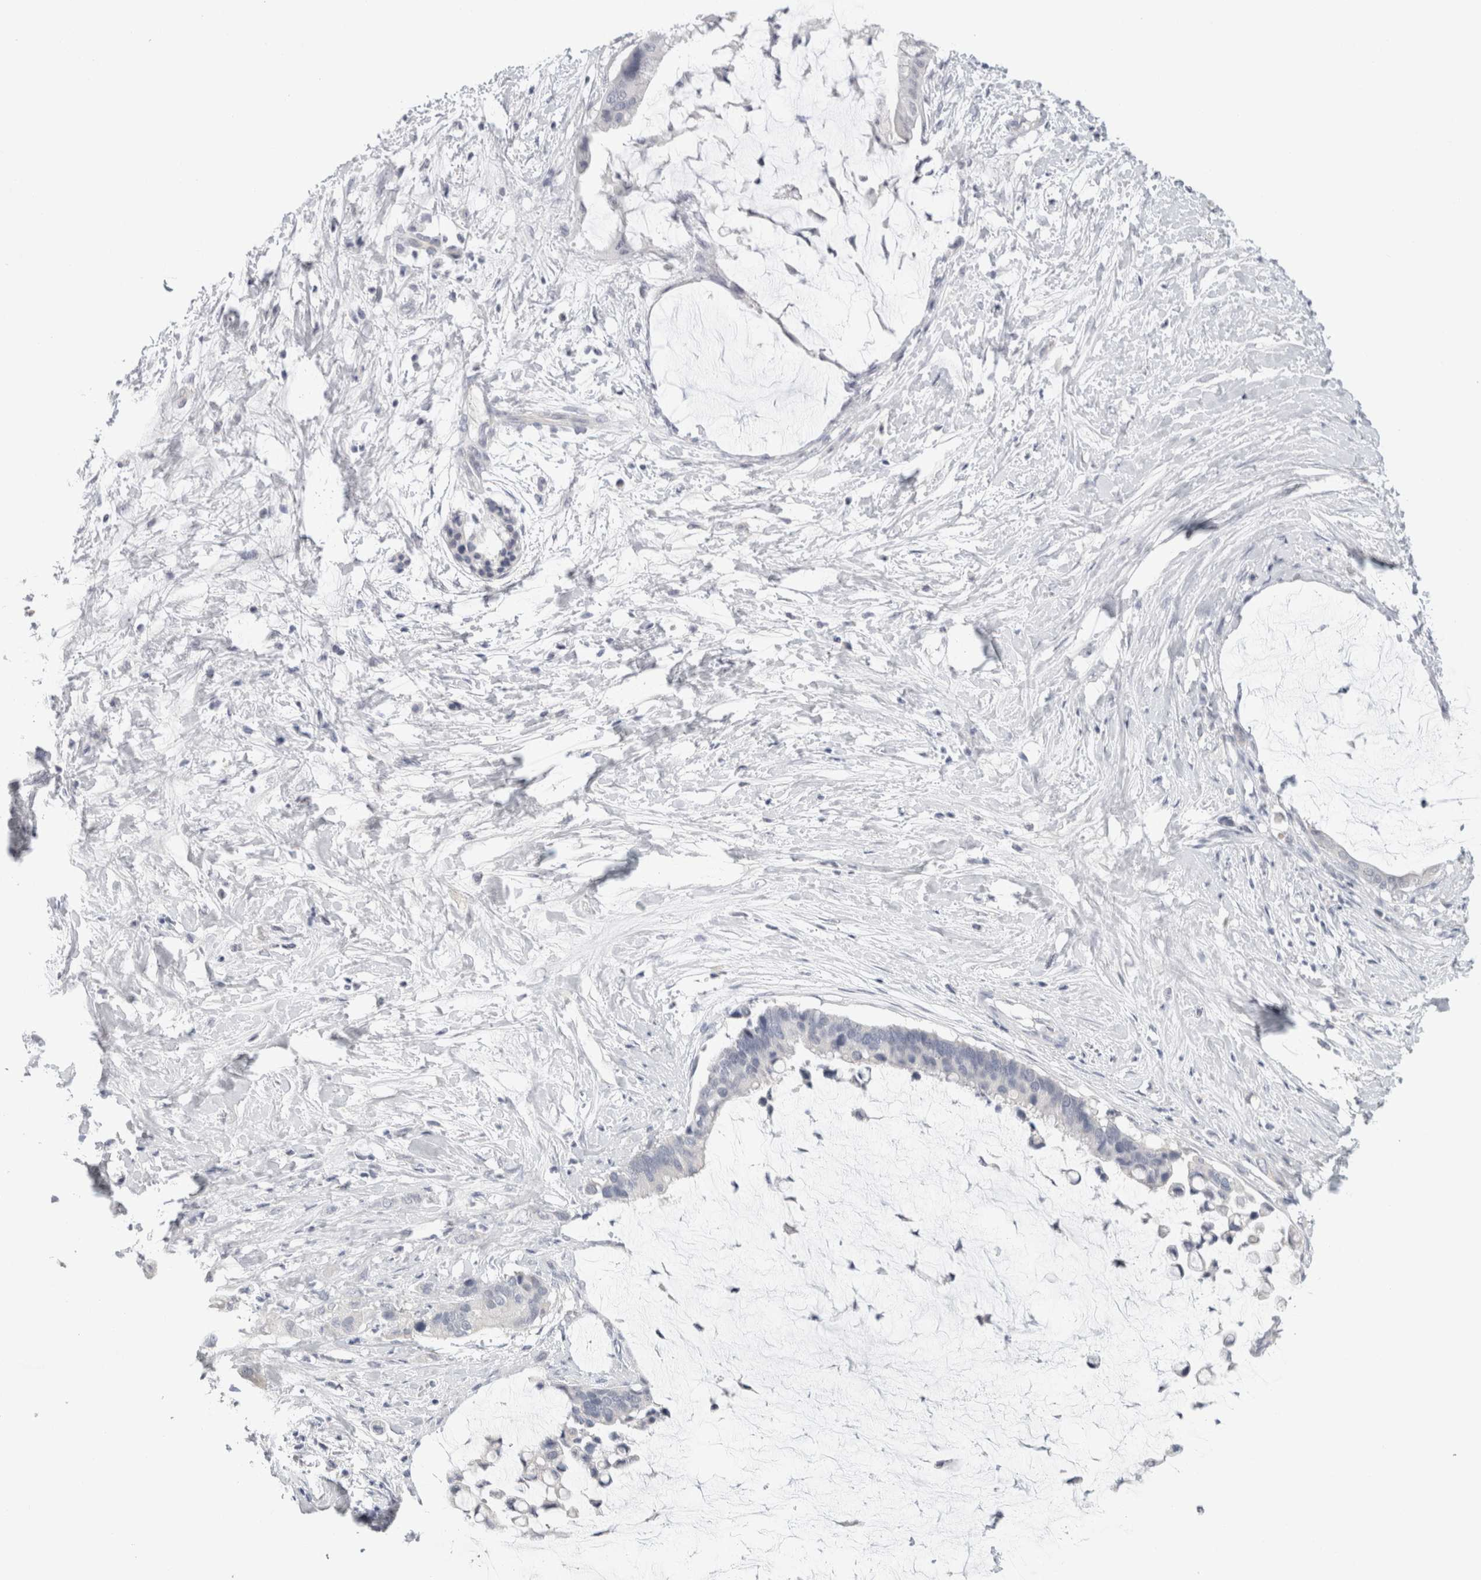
{"staining": {"intensity": "negative", "quantity": "none", "location": "none"}, "tissue": "pancreatic cancer", "cell_type": "Tumor cells", "image_type": "cancer", "snomed": [{"axis": "morphology", "description": "Adenocarcinoma, NOS"}, {"axis": "topography", "description": "Pancreas"}], "caption": "A high-resolution image shows immunohistochemistry (IHC) staining of pancreatic cancer (adenocarcinoma), which reveals no significant expression in tumor cells.", "gene": "TONSL", "patient": {"sex": "male", "age": 41}}